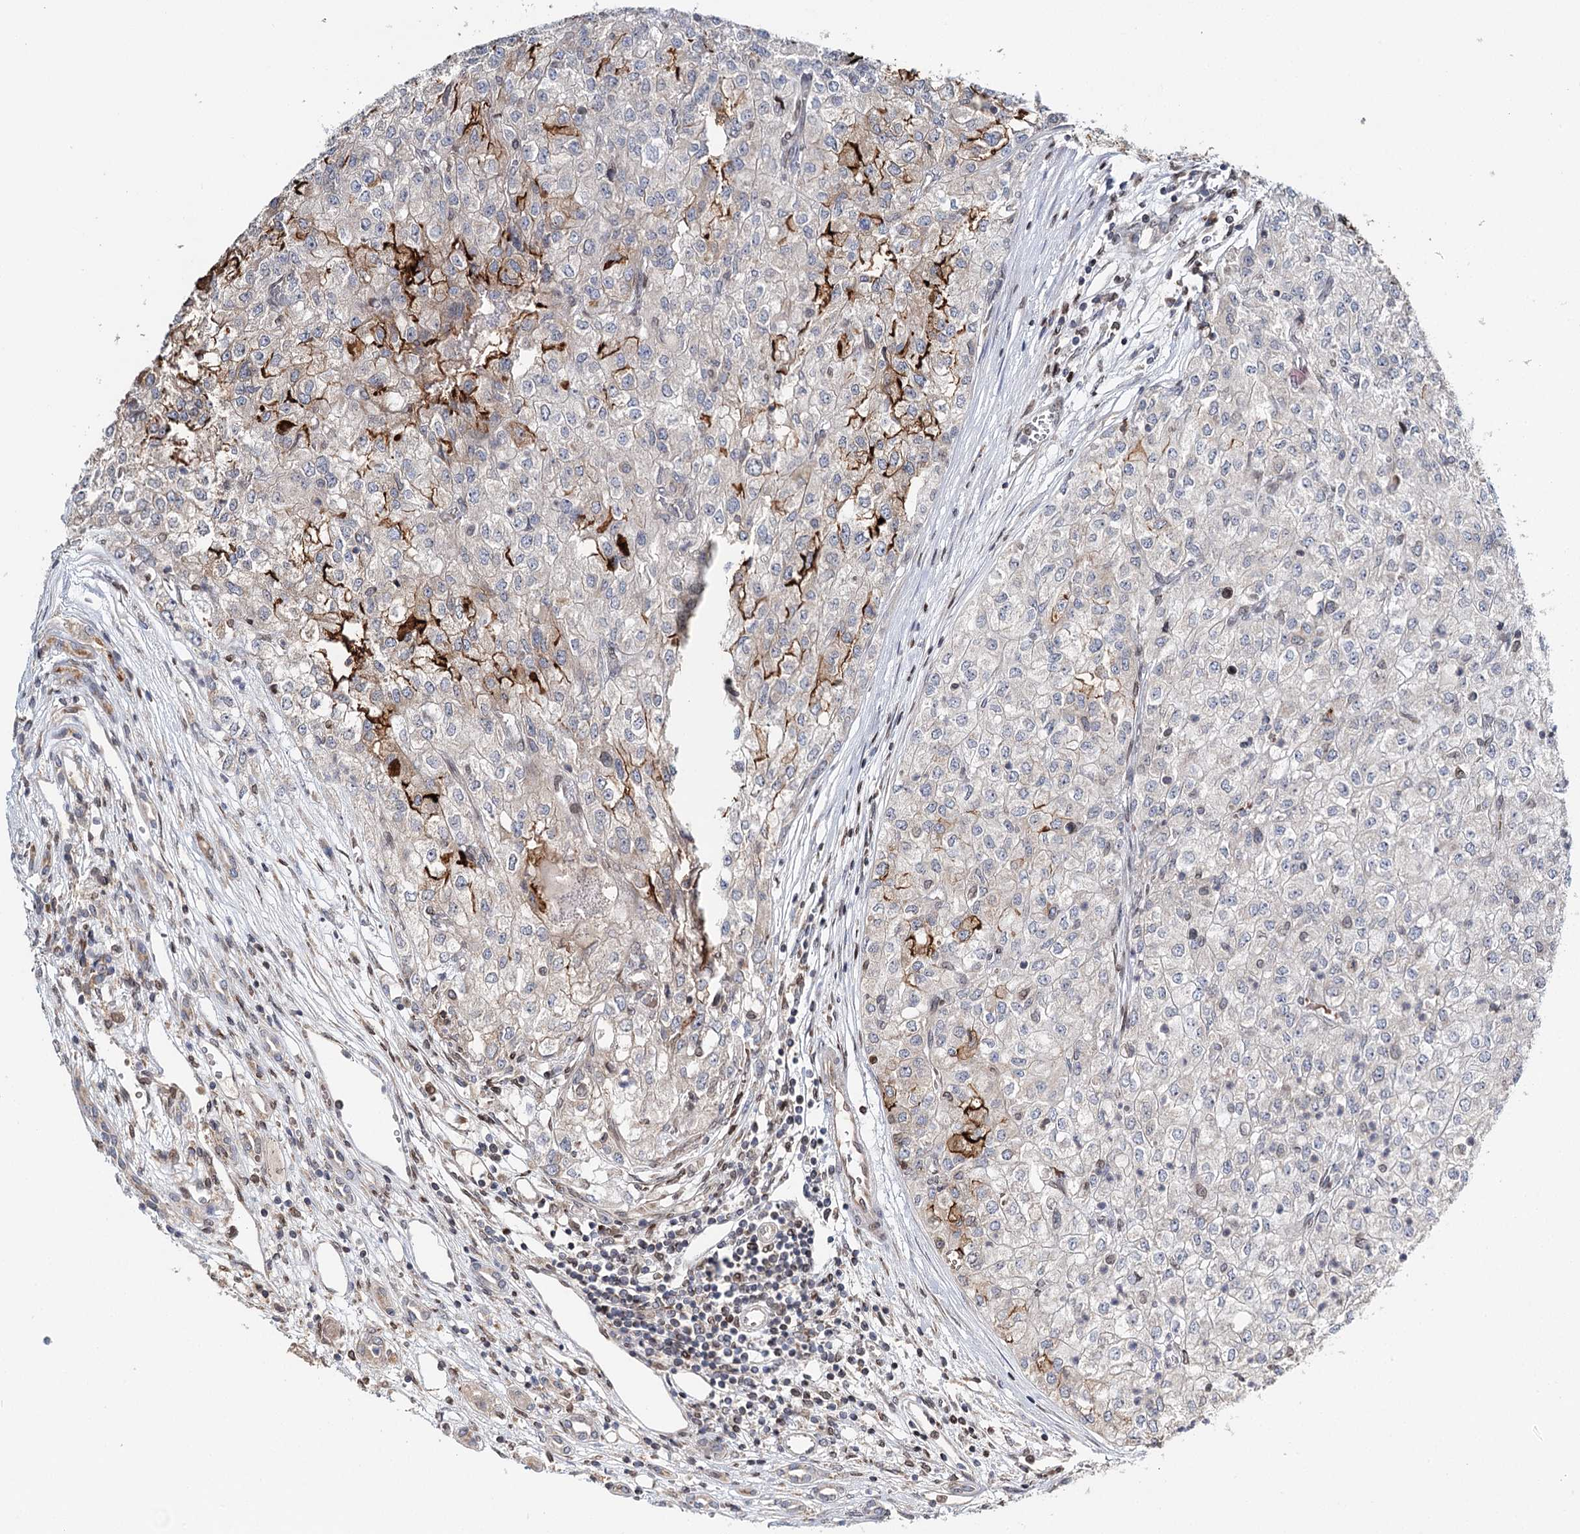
{"staining": {"intensity": "moderate", "quantity": "<25%", "location": "cytoplasmic/membranous"}, "tissue": "renal cancer", "cell_type": "Tumor cells", "image_type": "cancer", "snomed": [{"axis": "morphology", "description": "Adenocarcinoma, NOS"}, {"axis": "topography", "description": "Kidney"}], "caption": "A low amount of moderate cytoplasmic/membranous staining is identified in about <25% of tumor cells in renal cancer tissue.", "gene": "CFAP46", "patient": {"sex": "female", "age": 54}}